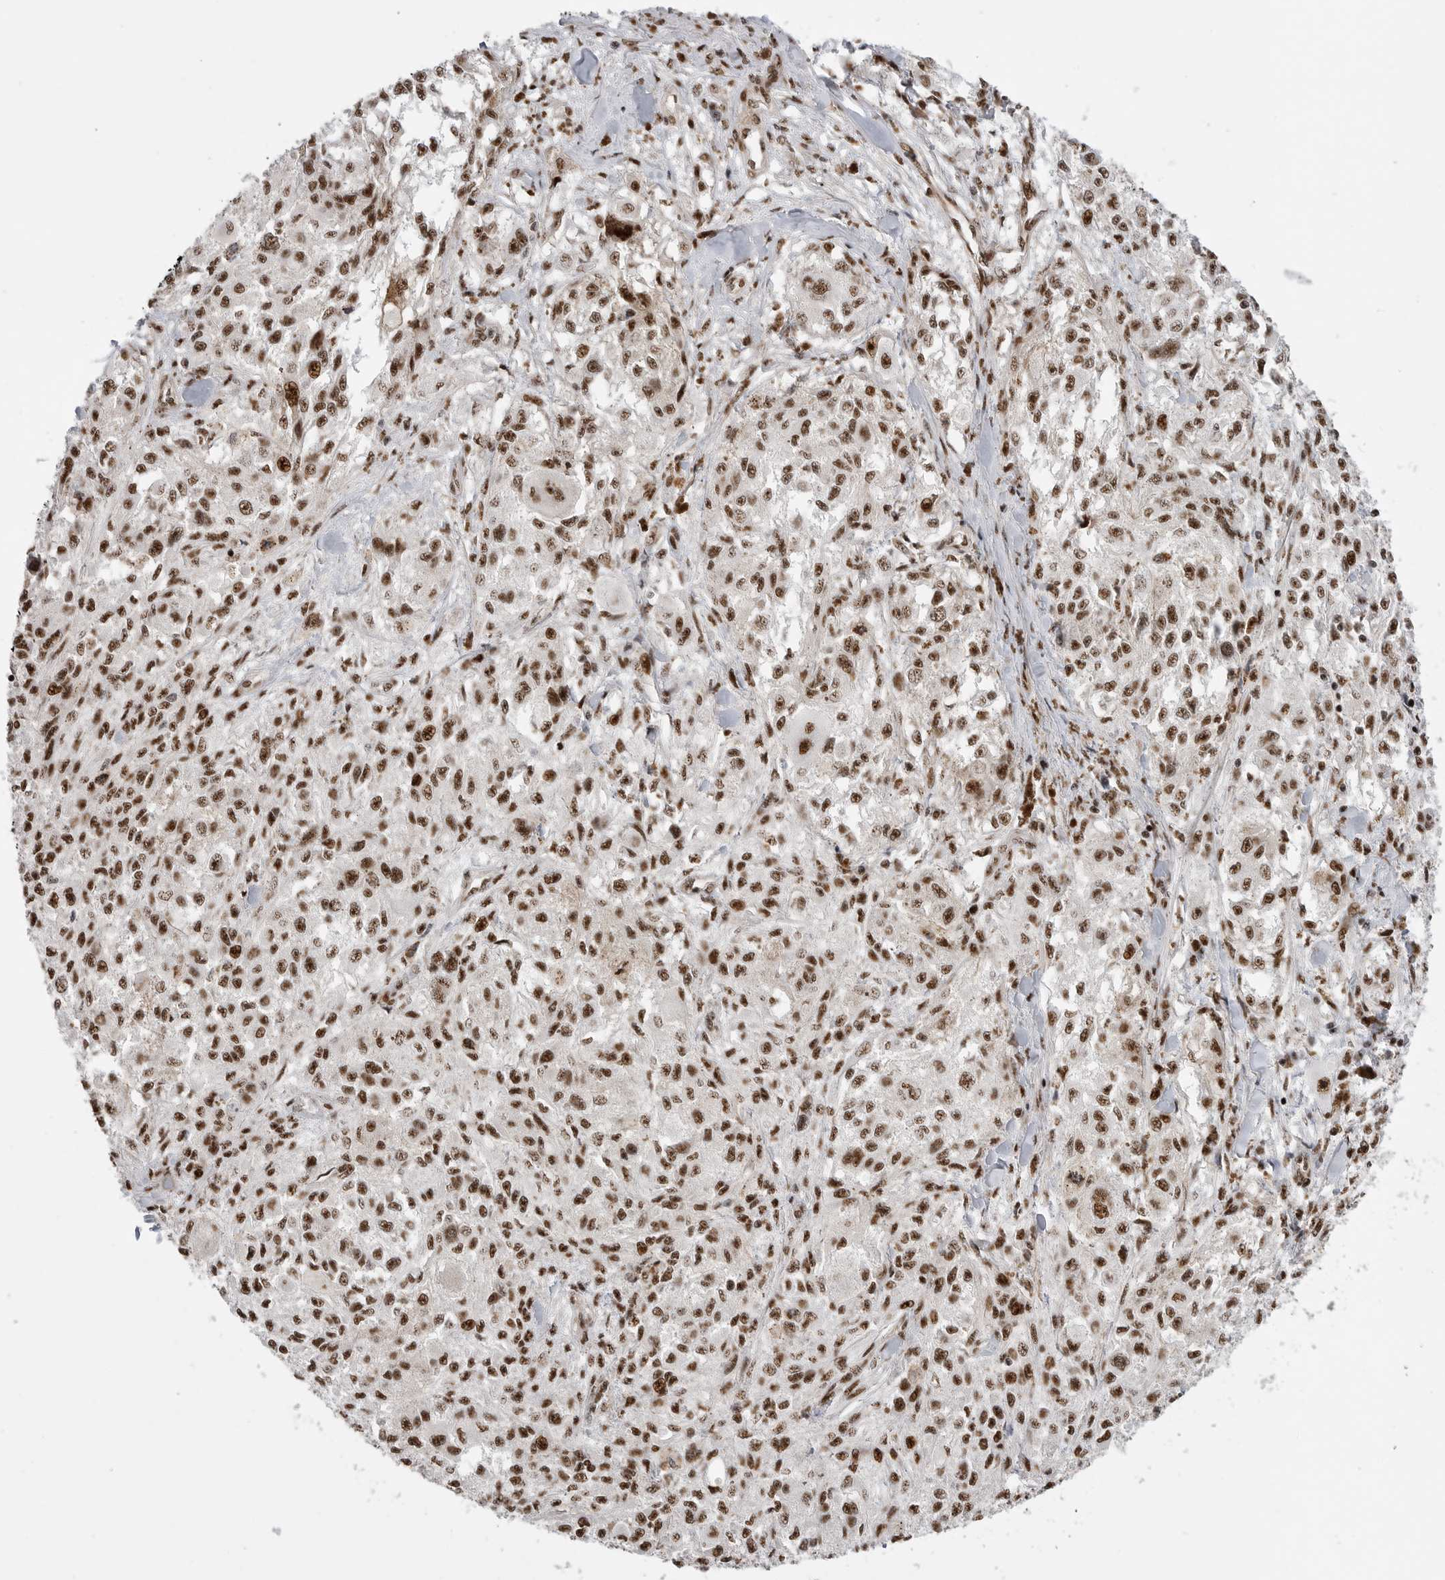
{"staining": {"intensity": "strong", "quantity": ">75%", "location": "nuclear"}, "tissue": "melanoma", "cell_type": "Tumor cells", "image_type": "cancer", "snomed": [{"axis": "morphology", "description": "Necrosis, NOS"}, {"axis": "morphology", "description": "Malignant melanoma, NOS"}, {"axis": "topography", "description": "Skin"}], "caption": "This histopathology image demonstrates melanoma stained with IHC to label a protein in brown. The nuclear of tumor cells show strong positivity for the protein. Nuclei are counter-stained blue.", "gene": "GPATCH2", "patient": {"sex": "female", "age": 87}}